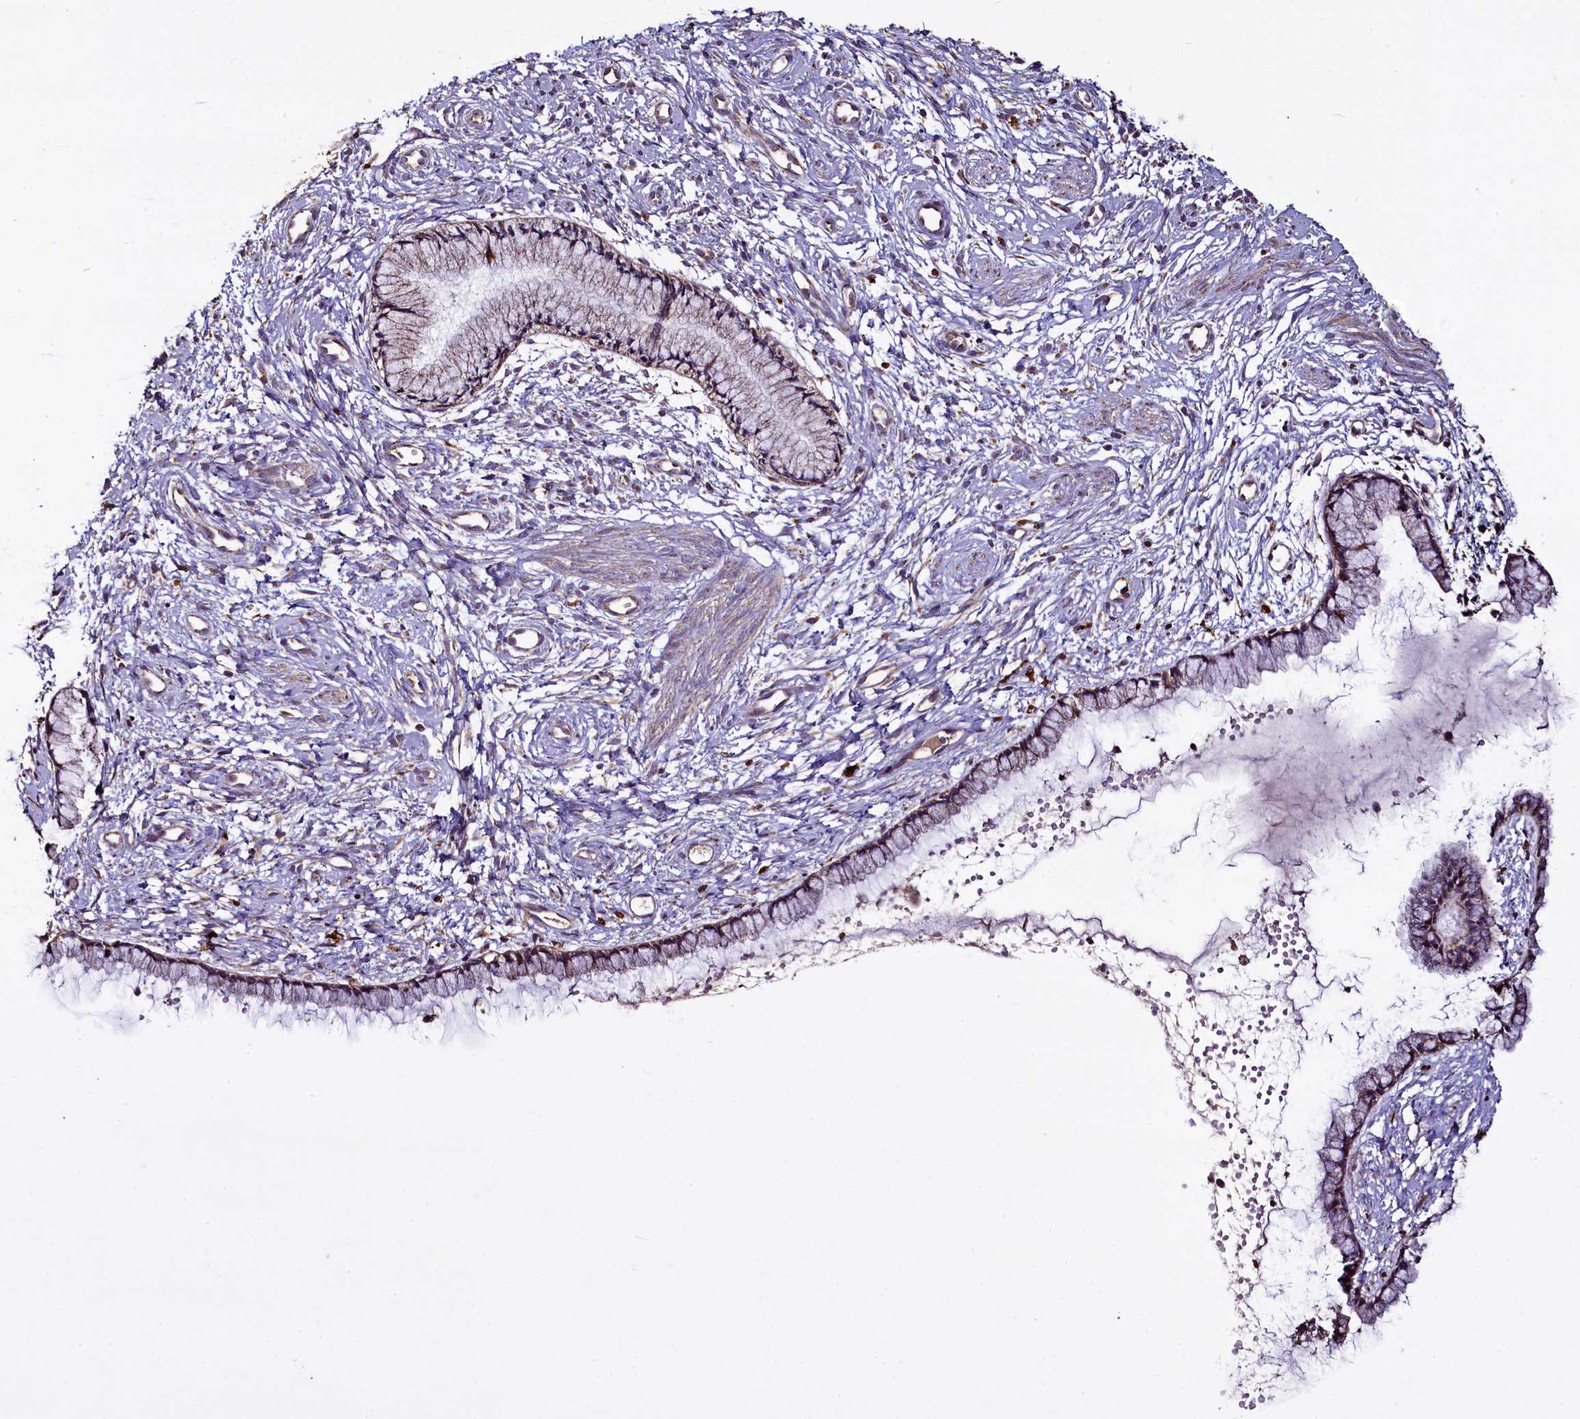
{"staining": {"intensity": "moderate", "quantity": "25%-75%", "location": "cytoplasmic/membranous"}, "tissue": "cervix", "cell_type": "Glandular cells", "image_type": "normal", "snomed": [{"axis": "morphology", "description": "Normal tissue, NOS"}, {"axis": "topography", "description": "Cervix"}], "caption": "IHC staining of unremarkable cervix, which exhibits medium levels of moderate cytoplasmic/membranous expression in approximately 25%-75% of glandular cells indicating moderate cytoplasmic/membranous protein expression. The staining was performed using DAB (3,3'-diaminobenzidine) (brown) for protein detection and nuclei were counterstained in hematoxylin (blue).", "gene": "COQ9", "patient": {"sex": "female", "age": 57}}